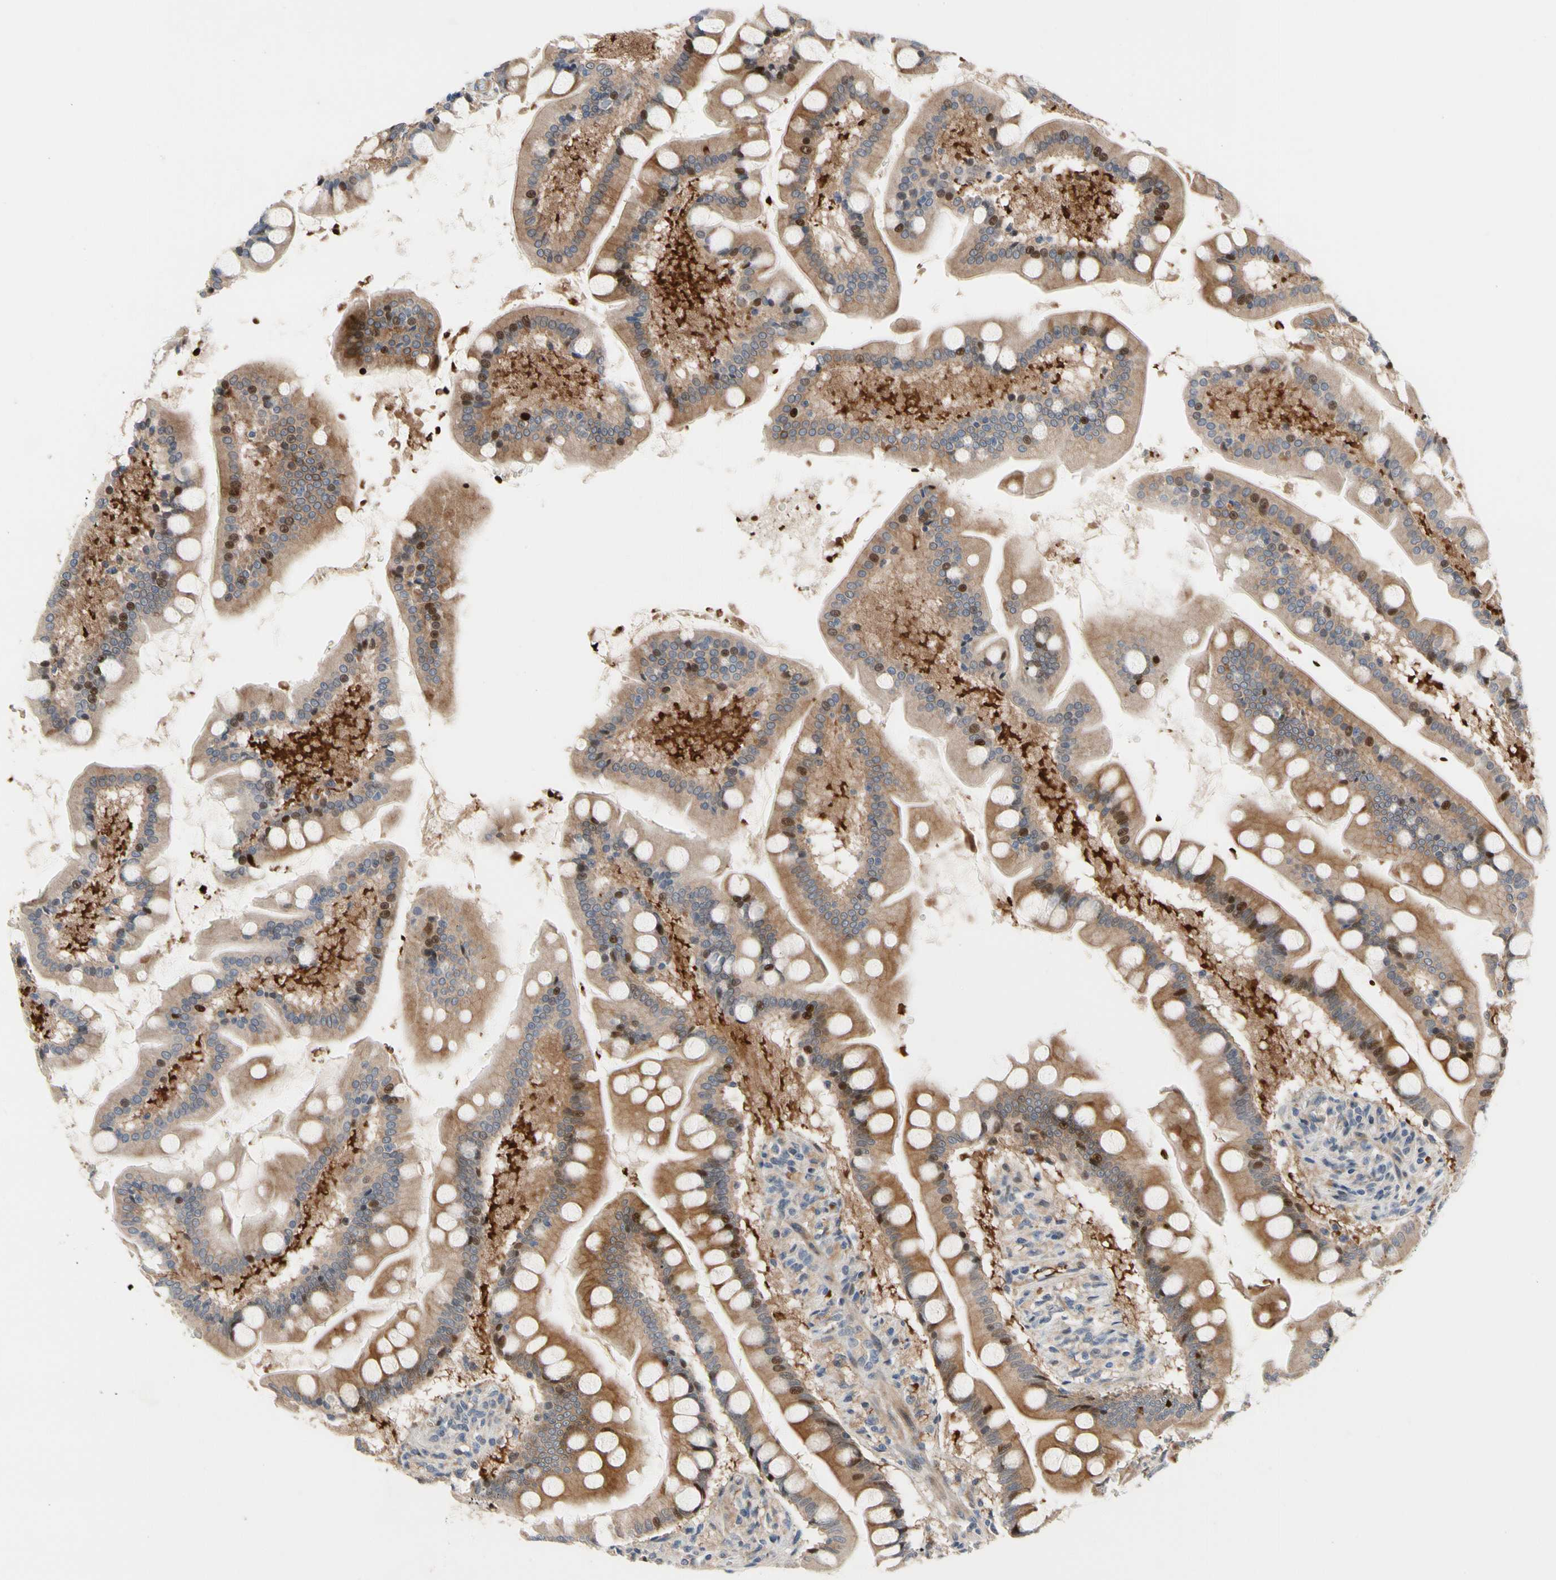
{"staining": {"intensity": "strong", "quantity": ">75%", "location": "cytoplasmic/membranous,nuclear"}, "tissue": "small intestine", "cell_type": "Glandular cells", "image_type": "normal", "snomed": [{"axis": "morphology", "description": "Normal tissue, NOS"}, {"axis": "topography", "description": "Small intestine"}], "caption": "Protein expression analysis of benign small intestine reveals strong cytoplasmic/membranous,nuclear staining in about >75% of glandular cells.", "gene": "HMGCR", "patient": {"sex": "male", "age": 41}}